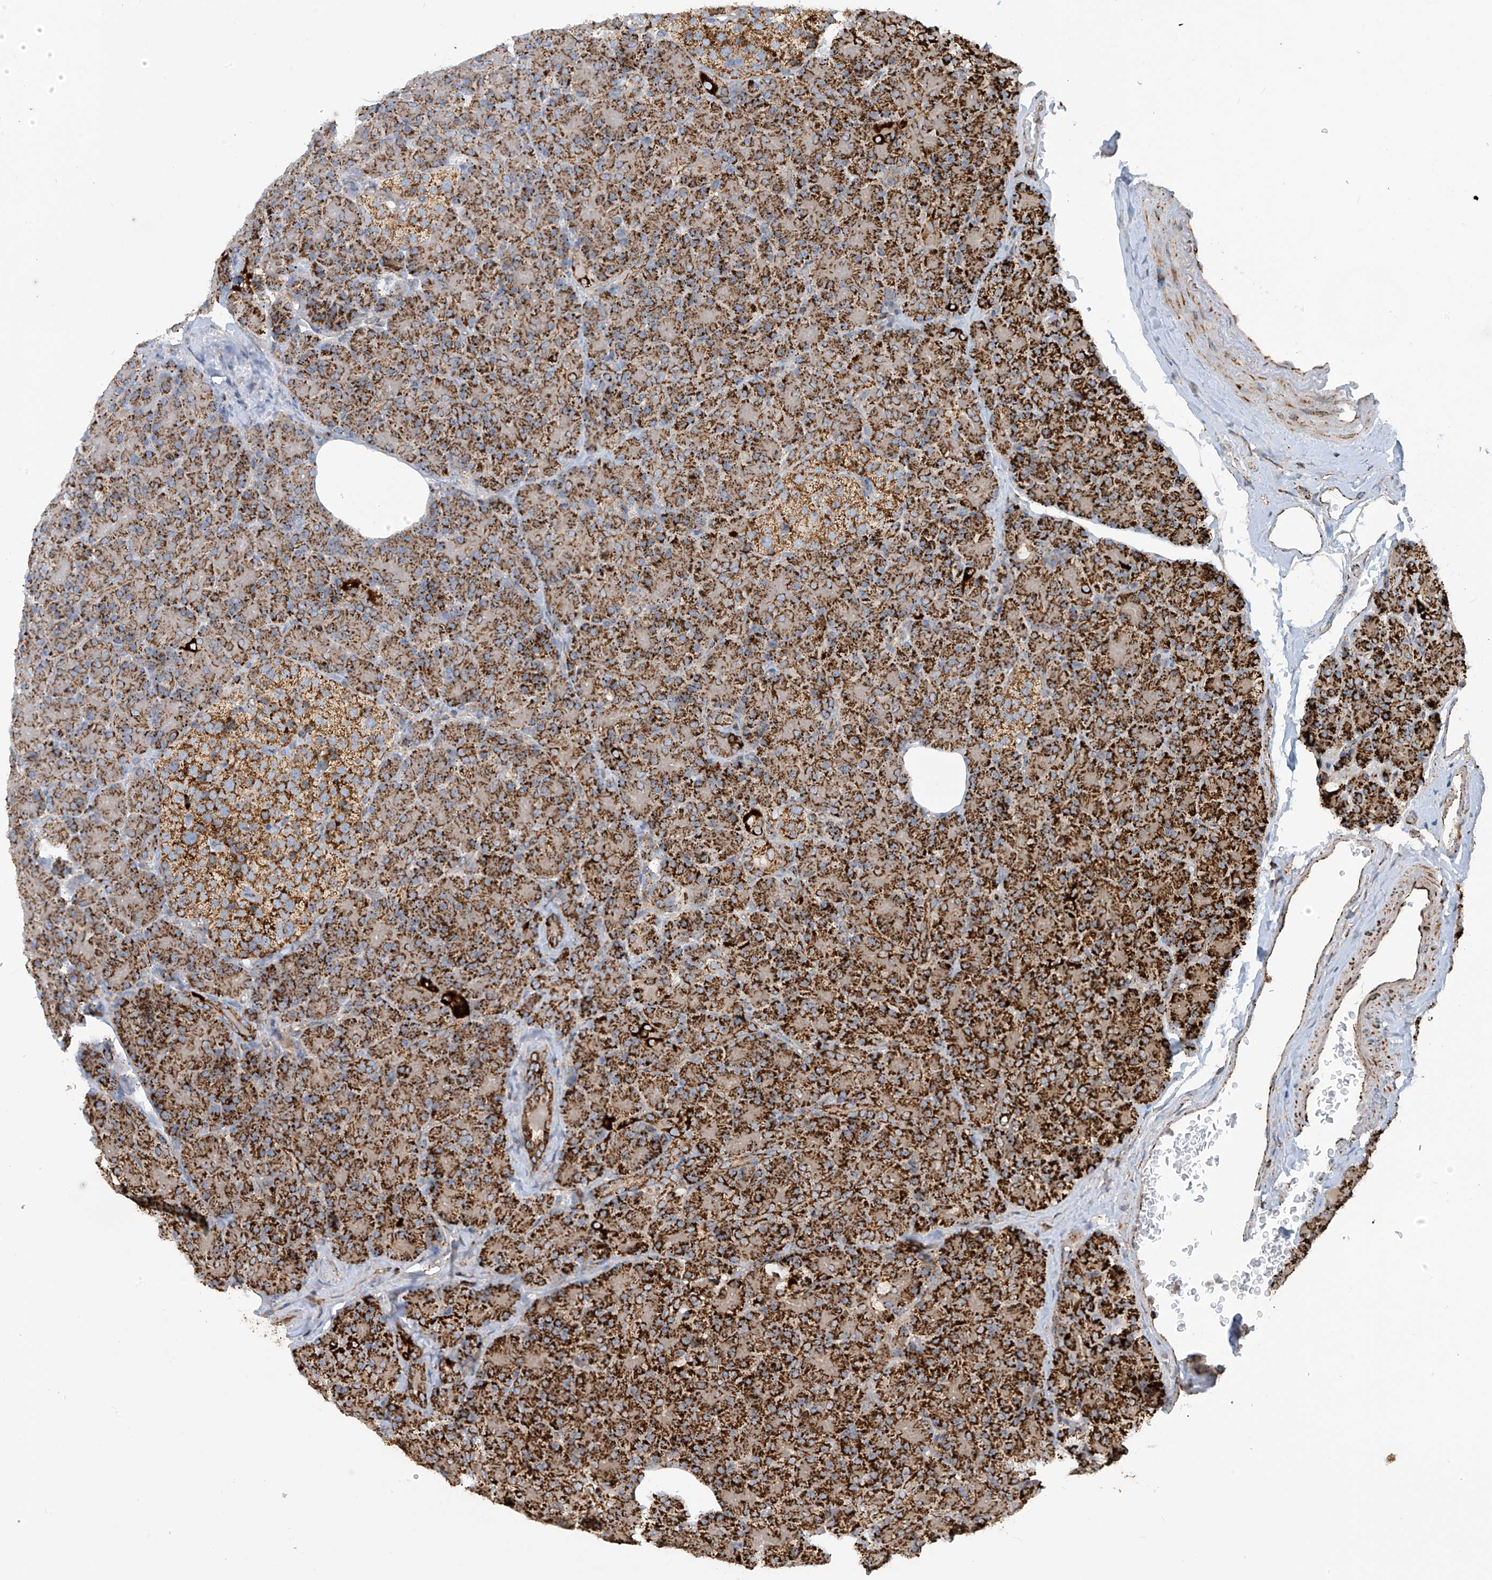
{"staining": {"intensity": "strong", "quantity": ">75%", "location": "cytoplasmic/membranous"}, "tissue": "pancreas", "cell_type": "Exocrine glandular cells", "image_type": "normal", "snomed": [{"axis": "morphology", "description": "Normal tissue, NOS"}, {"axis": "topography", "description": "Pancreas"}], "caption": "IHC image of normal human pancreas stained for a protein (brown), which displays high levels of strong cytoplasmic/membranous staining in approximately >75% of exocrine glandular cells.", "gene": "COX10", "patient": {"sex": "female", "age": 43}}